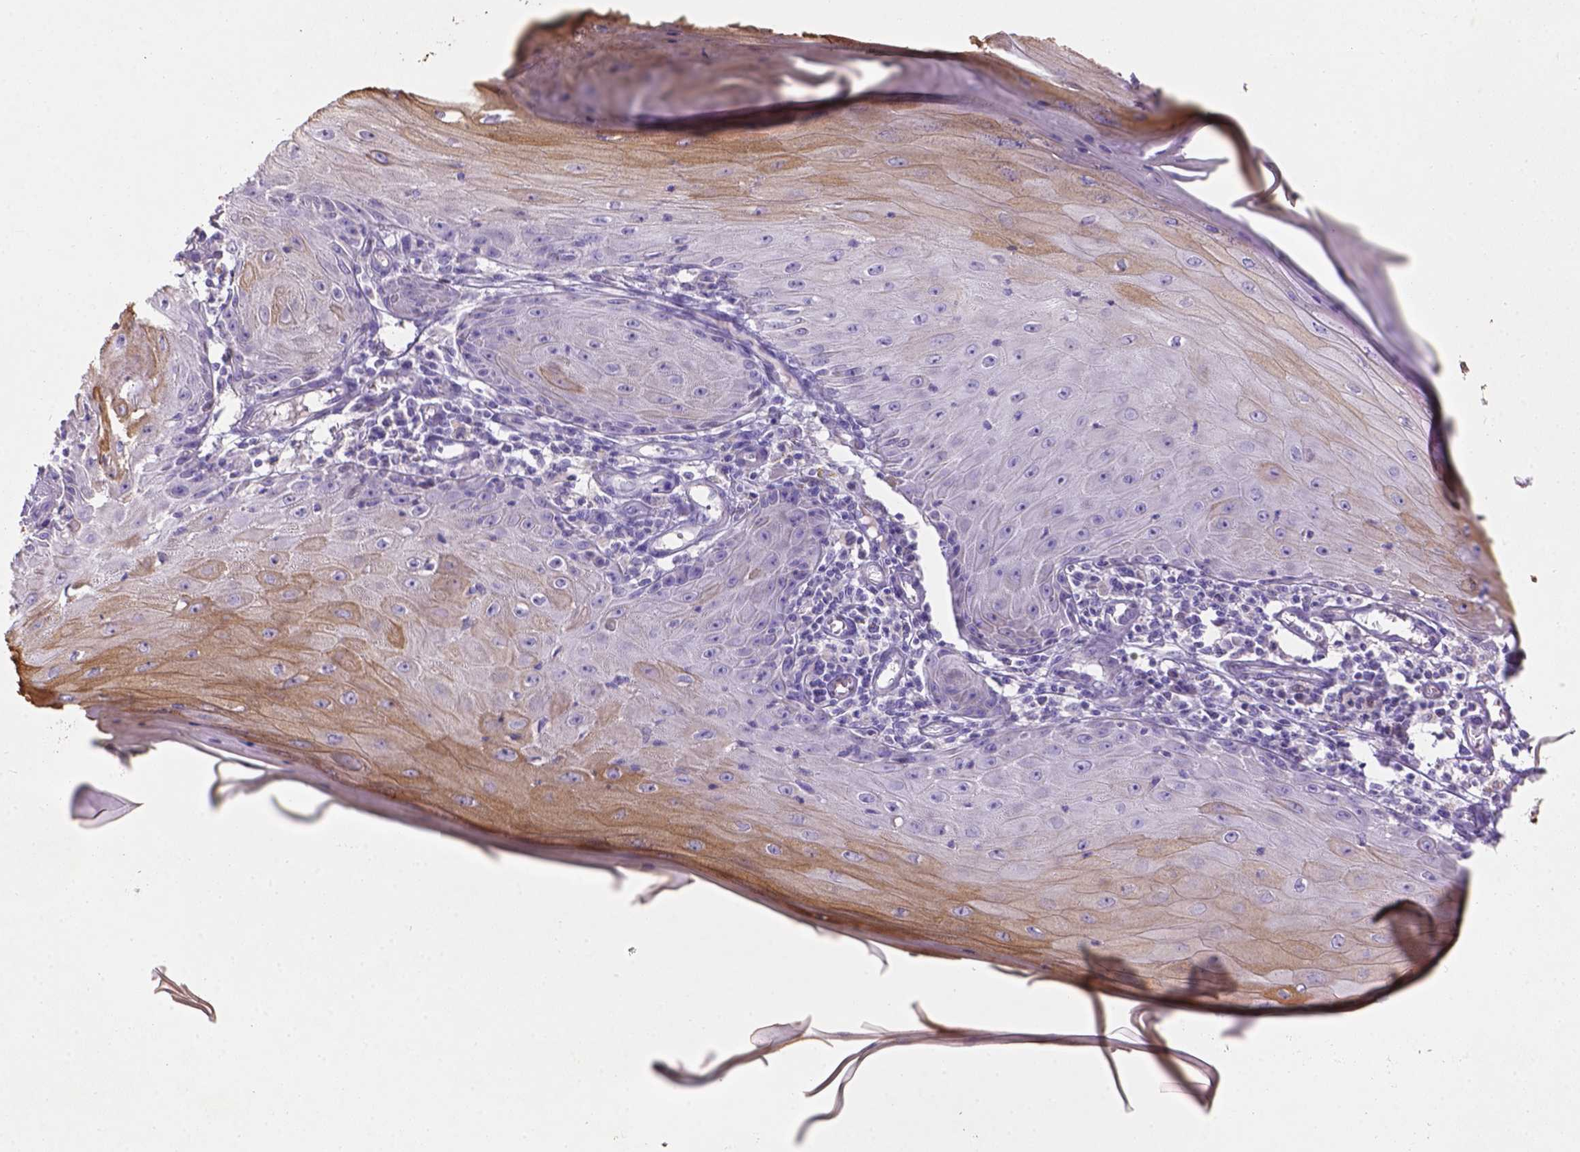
{"staining": {"intensity": "weak", "quantity": "<25%", "location": "cytoplasmic/membranous"}, "tissue": "skin cancer", "cell_type": "Tumor cells", "image_type": "cancer", "snomed": [{"axis": "morphology", "description": "Squamous cell carcinoma, NOS"}, {"axis": "topography", "description": "Skin"}], "caption": "Skin cancer (squamous cell carcinoma) was stained to show a protein in brown. There is no significant expression in tumor cells. The staining was performed using DAB to visualize the protein expression in brown, while the nuclei were stained in blue with hematoxylin (Magnification: 20x).", "gene": "DMWD", "patient": {"sex": "female", "age": 73}}